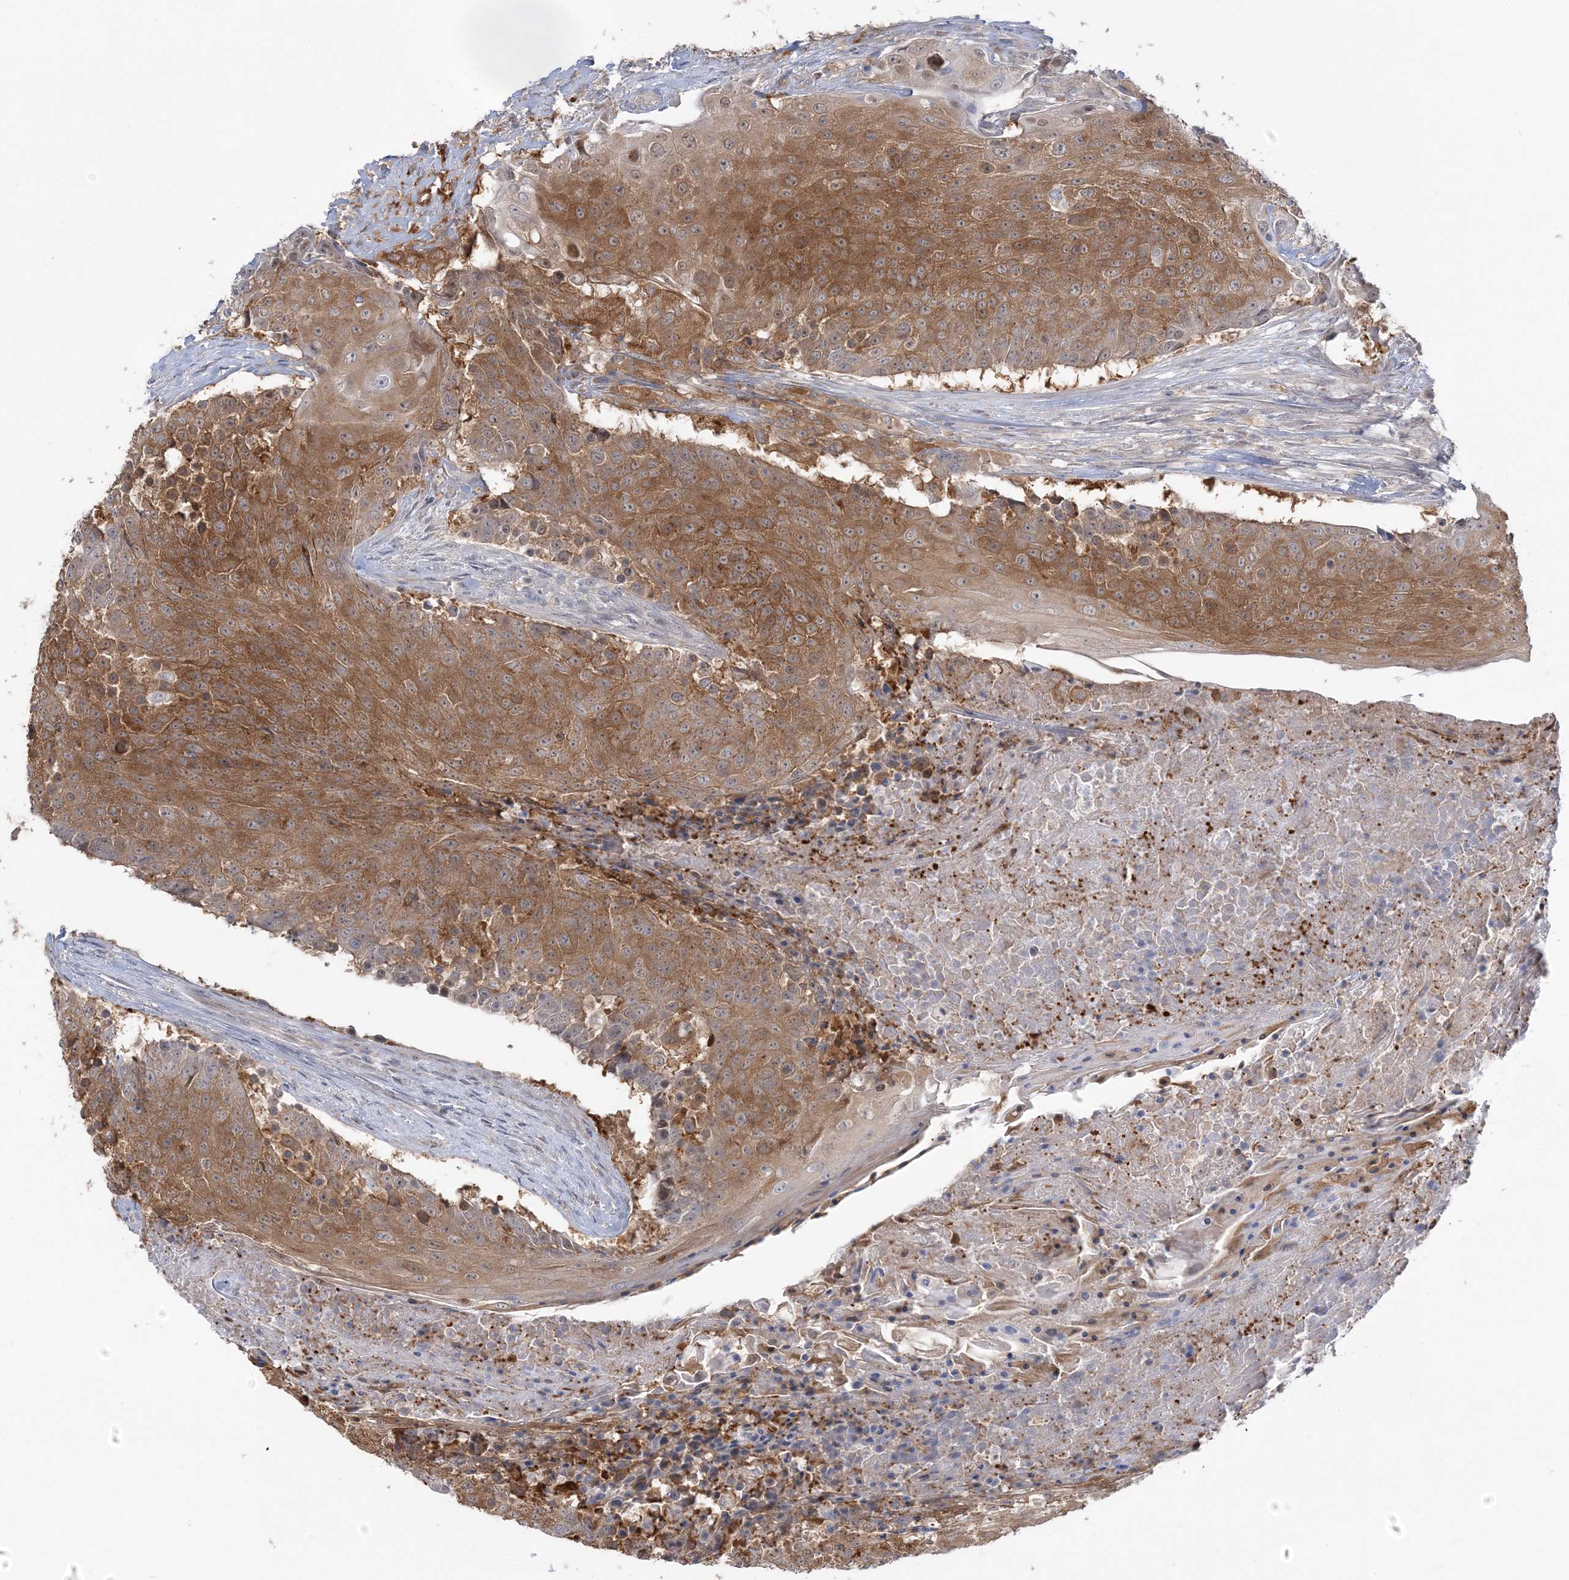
{"staining": {"intensity": "moderate", "quantity": ">75%", "location": "cytoplasmic/membranous"}, "tissue": "urothelial cancer", "cell_type": "Tumor cells", "image_type": "cancer", "snomed": [{"axis": "morphology", "description": "Urothelial carcinoma, High grade"}, {"axis": "topography", "description": "Urinary bladder"}], "caption": "Immunohistochemical staining of human urothelial carcinoma (high-grade) reveals moderate cytoplasmic/membranous protein expression in about >75% of tumor cells. (brown staining indicates protein expression, while blue staining denotes nuclei).", "gene": "THADA", "patient": {"sex": "female", "age": 63}}